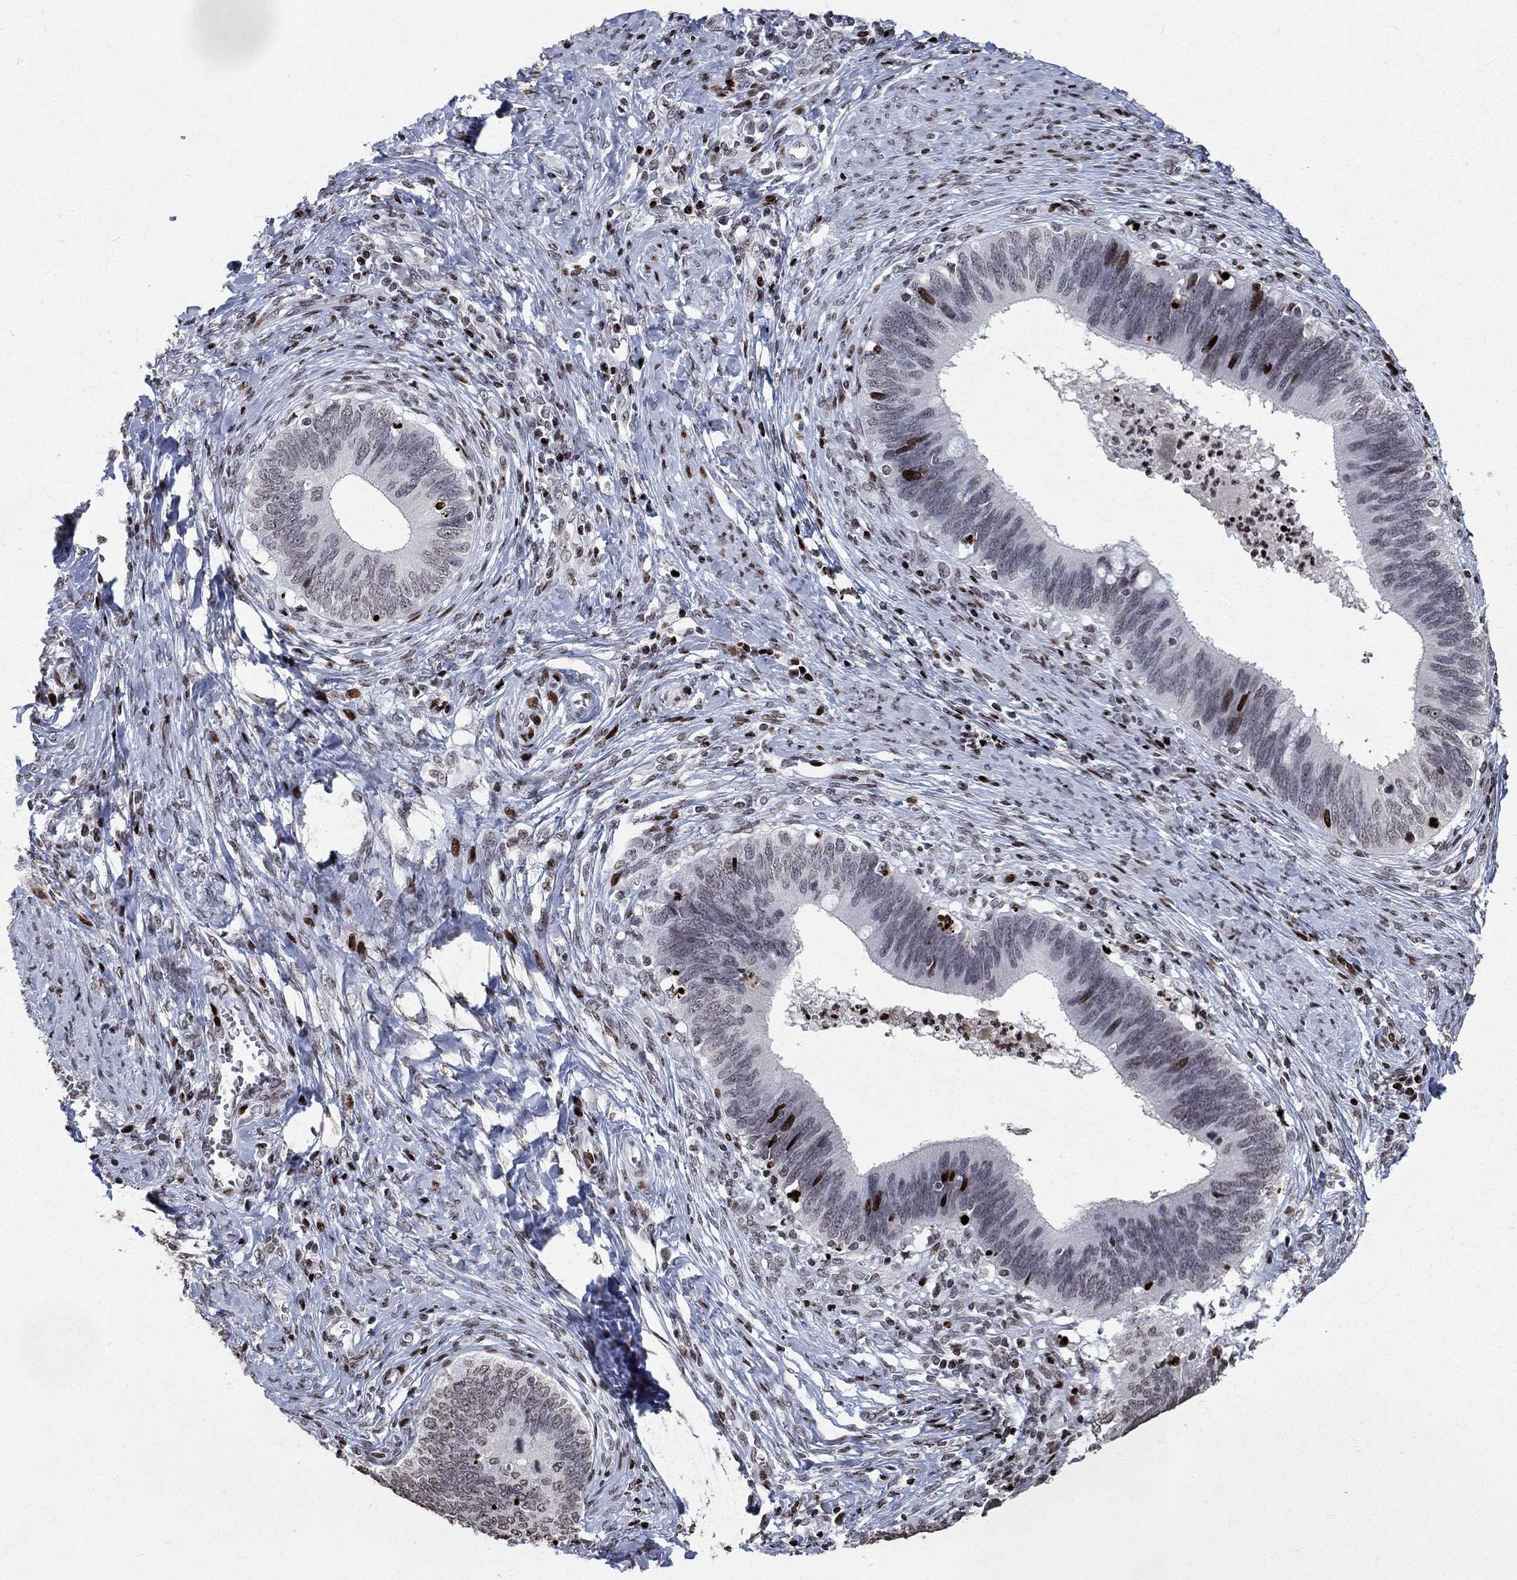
{"staining": {"intensity": "strong", "quantity": "<25%", "location": "nuclear"}, "tissue": "cervical cancer", "cell_type": "Tumor cells", "image_type": "cancer", "snomed": [{"axis": "morphology", "description": "Adenocarcinoma, NOS"}, {"axis": "topography", "description": "Cervix"}], "caption": "Cervical cancer (adenocarcinoma) tissue reveals strong nuclear staining in approximately <25% of tumor cells", "gene": "SRSF3", "patient": {"sex": "female", "age": 42}}